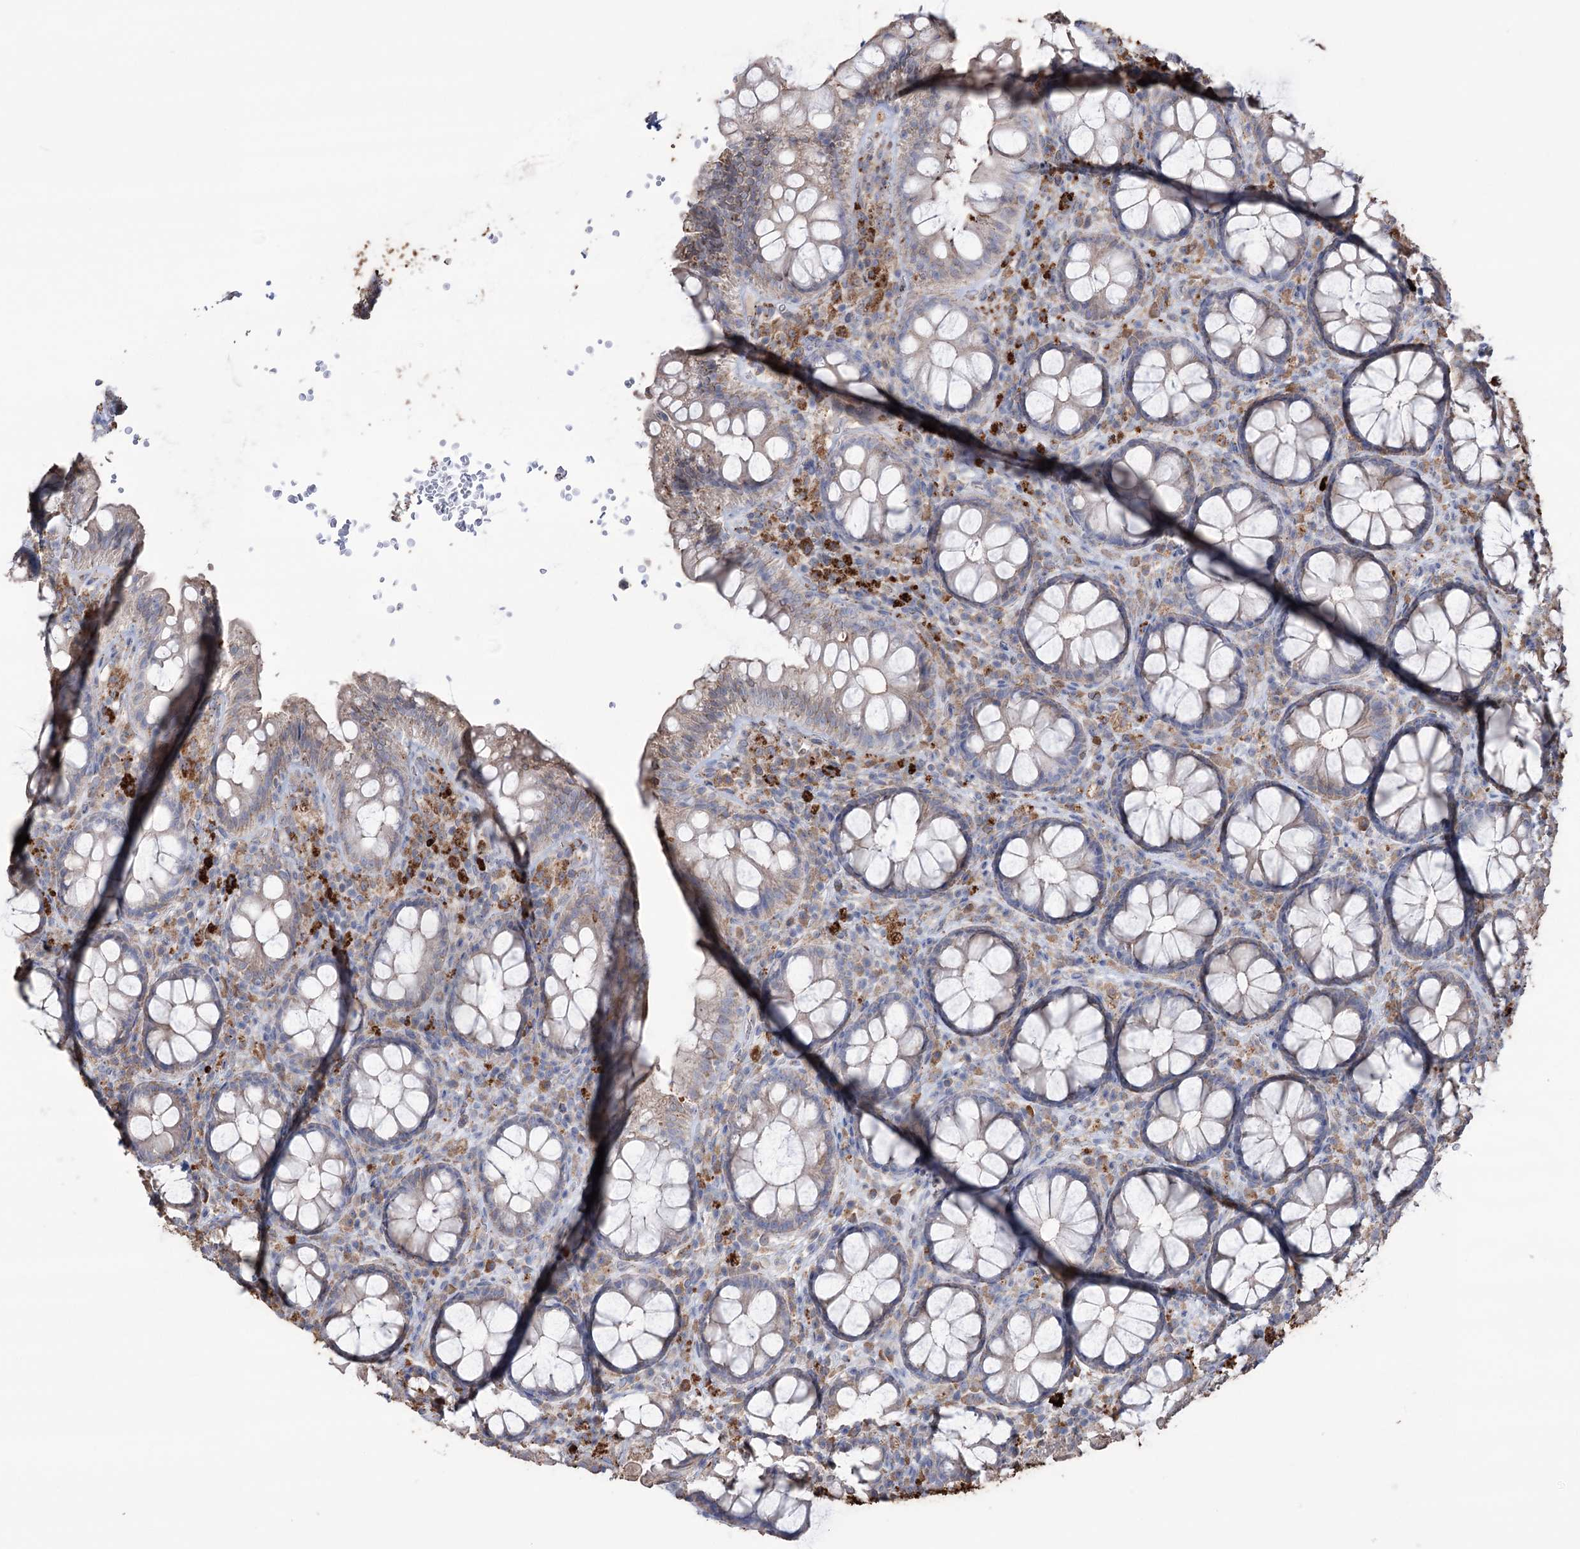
{"staining": {"intensity": "moderate", "quantity": "25%-75%", "location": "cytoplasmic/membranous"}, "tissue": "rectum", "cell_type": "Glandular cells", "image_type": "normal", "snomed": [{"axis": "morphology", "description": "Normal tissue, NOS"}, {"axis": "topography", "description": "Rectum"}], "caption": "IHC of normal rectum shows medium levels of moderate cytoplasmic/membranous staining in approximately 25%-75% of glandular cells. (Stains: DAB (3,3'-diaminobenzidine) in brown, nuclei in blue, Microscopy: brightfield microscopy at high magnification).", "gene": "TRIM71", "patient": {"sex": "male", "age": 83}}